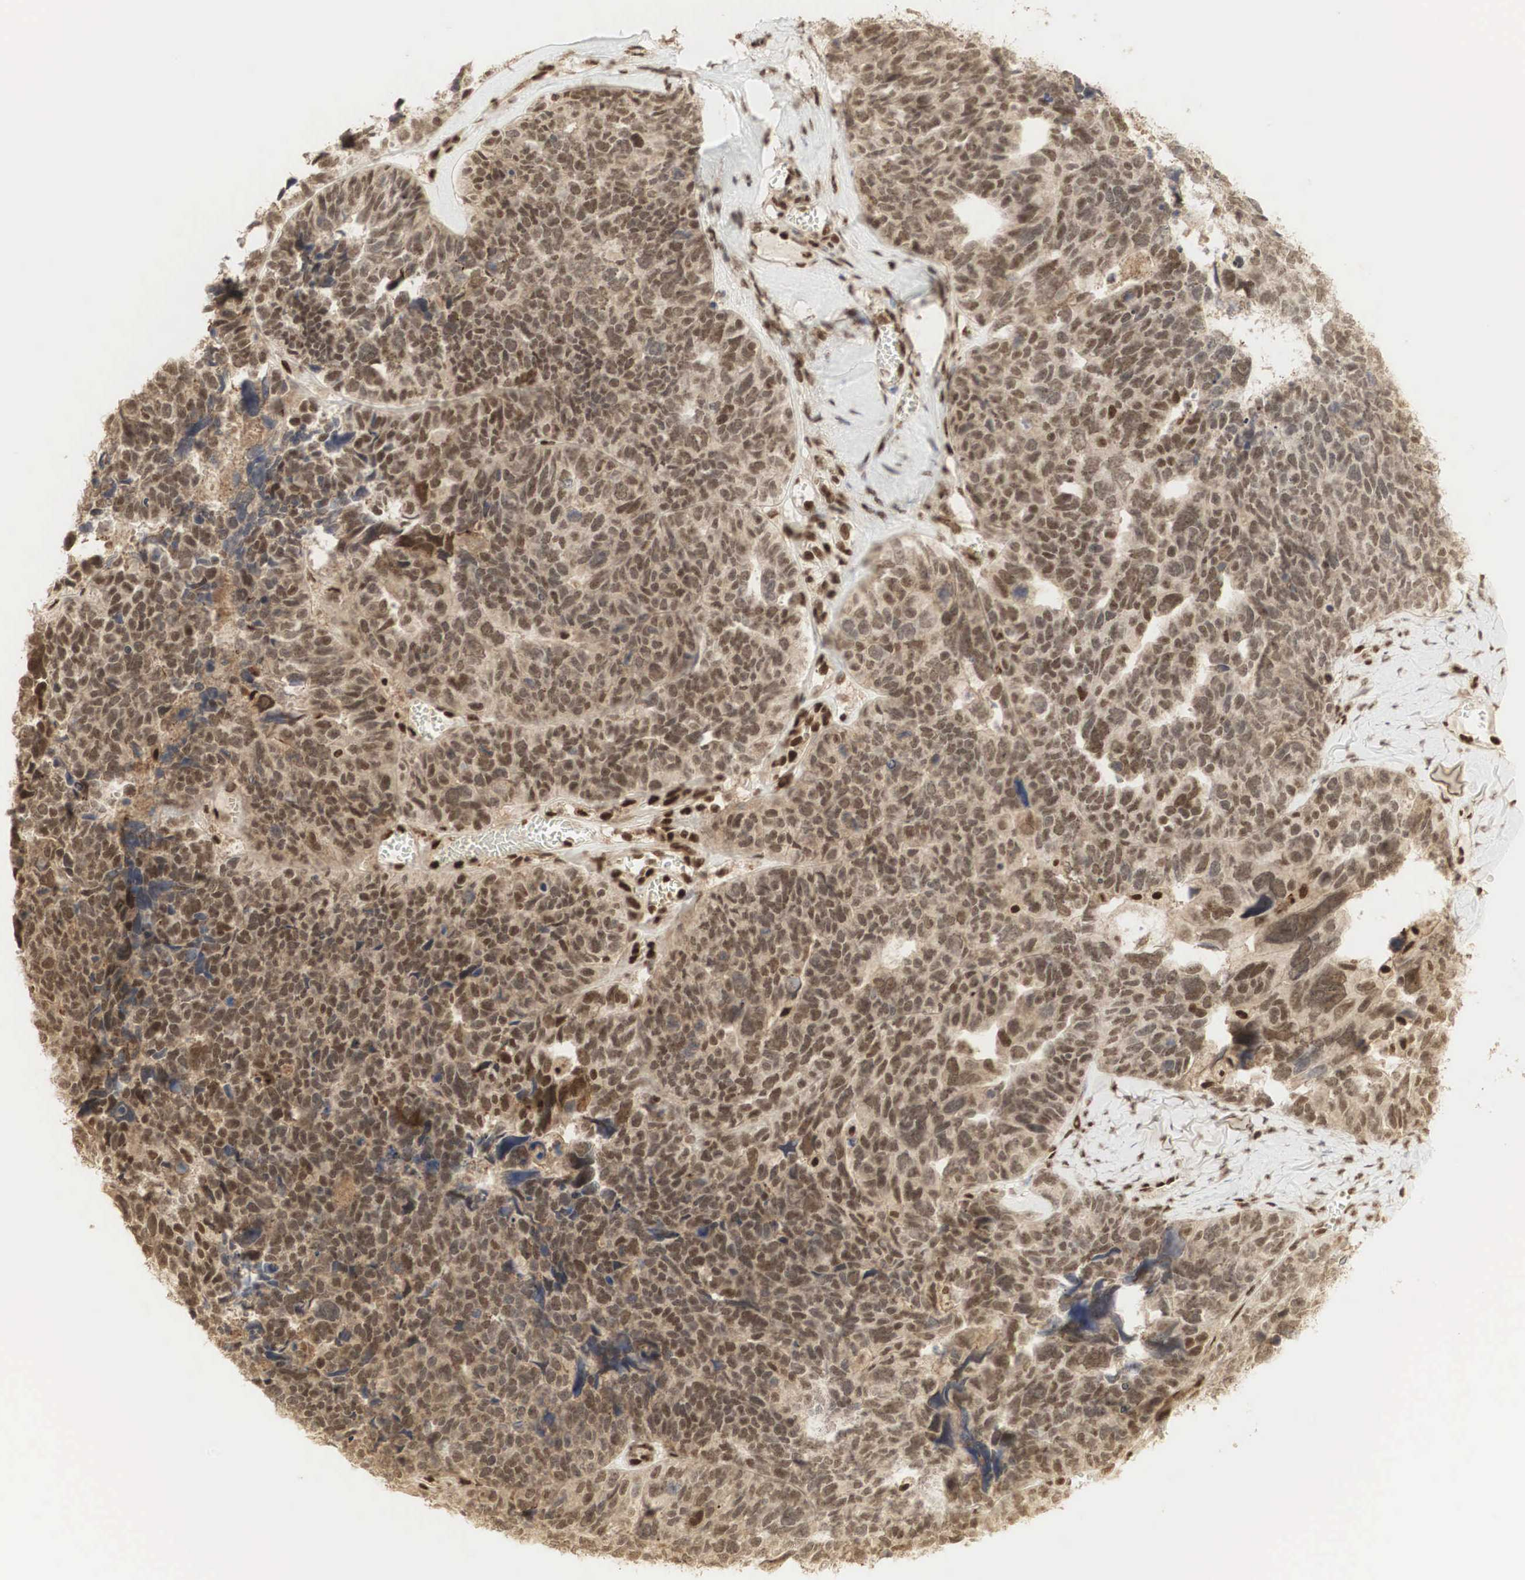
{"staining": {"intensity": "strong", "quantity": ">75%", "location": "cytoplasmic/membranous,nuclear"}, "tissue": "ovarian cancer", "cell_type": "Tumor cells", "image_type": "cancer", "snomed": [{"axis": "morphology", "description": "Cystadenocarcinoma, serous, NOS"}, {"axis": "topography", "description": "Ovary"}], "caption": "This is a photomicrograph of IHC staining of ovarian cancer (serous cystadenocarcinoma), which shows strong positivity in the cytoplasmic/membranous and nuclear of tumor cells.", "gene": "RNF113A", "patient": {"sex": "female", "age": 77}}